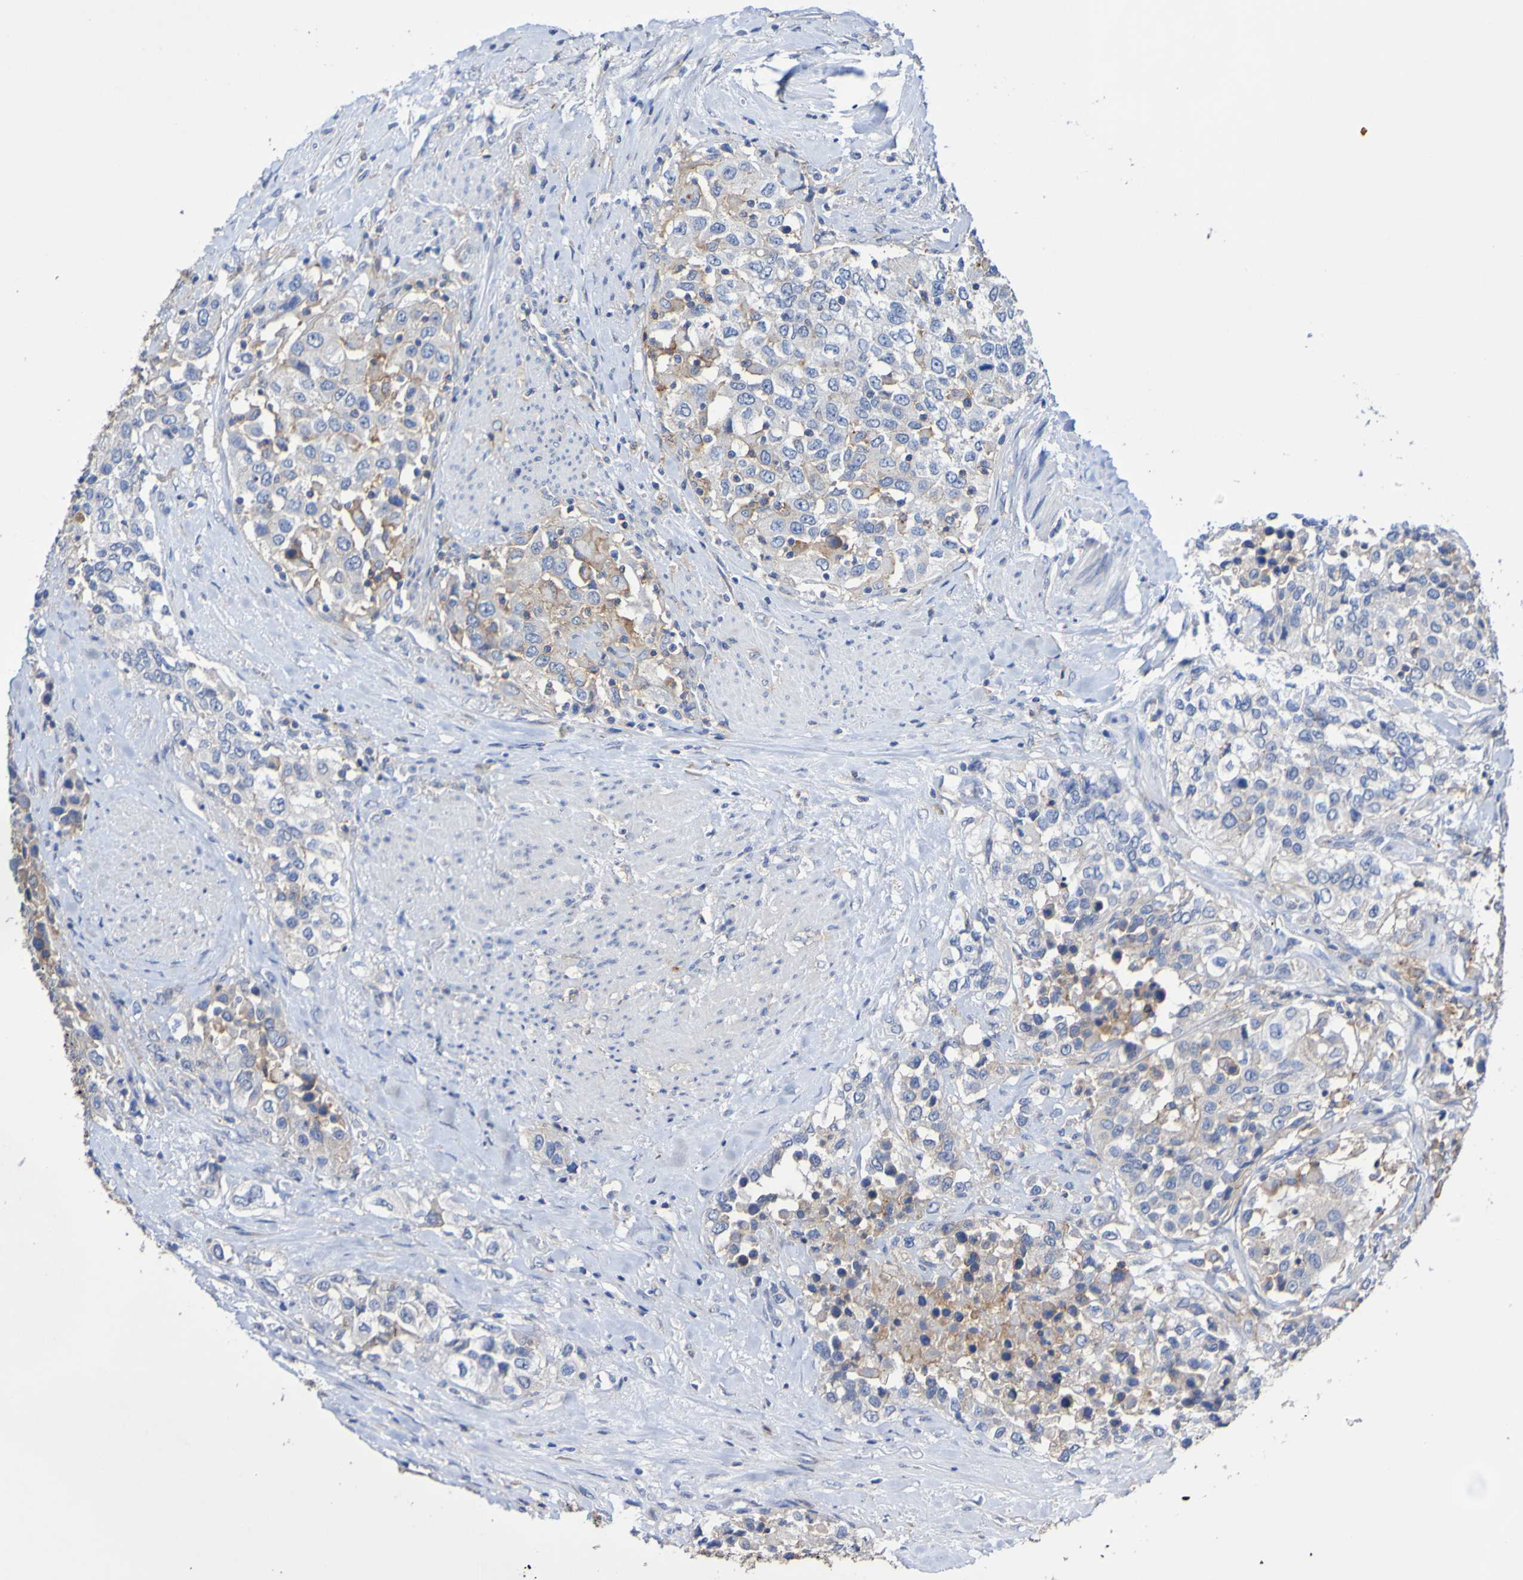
{"staining": {"intensity": "negative", "quantity": "none", "location": "none"}, "tissue": "urothelial cancer", "cell_type": "Tumor cells", "image_type": "cancer", "snomed": [{"axis": "morphology", "description": "Urothelial carcinoma, High grade"}, {"axis": "topography", "description": "Urinary bladder"}], "caption": "Histopathology image shows no significant protein positivity in tumor cells of urothelial cancer. (DAB immunohistochemistry visualized using brightfield microscopy, high magnification).", "gene": "SLC3A2", "patient": {"sex": "female", "age": 80}}